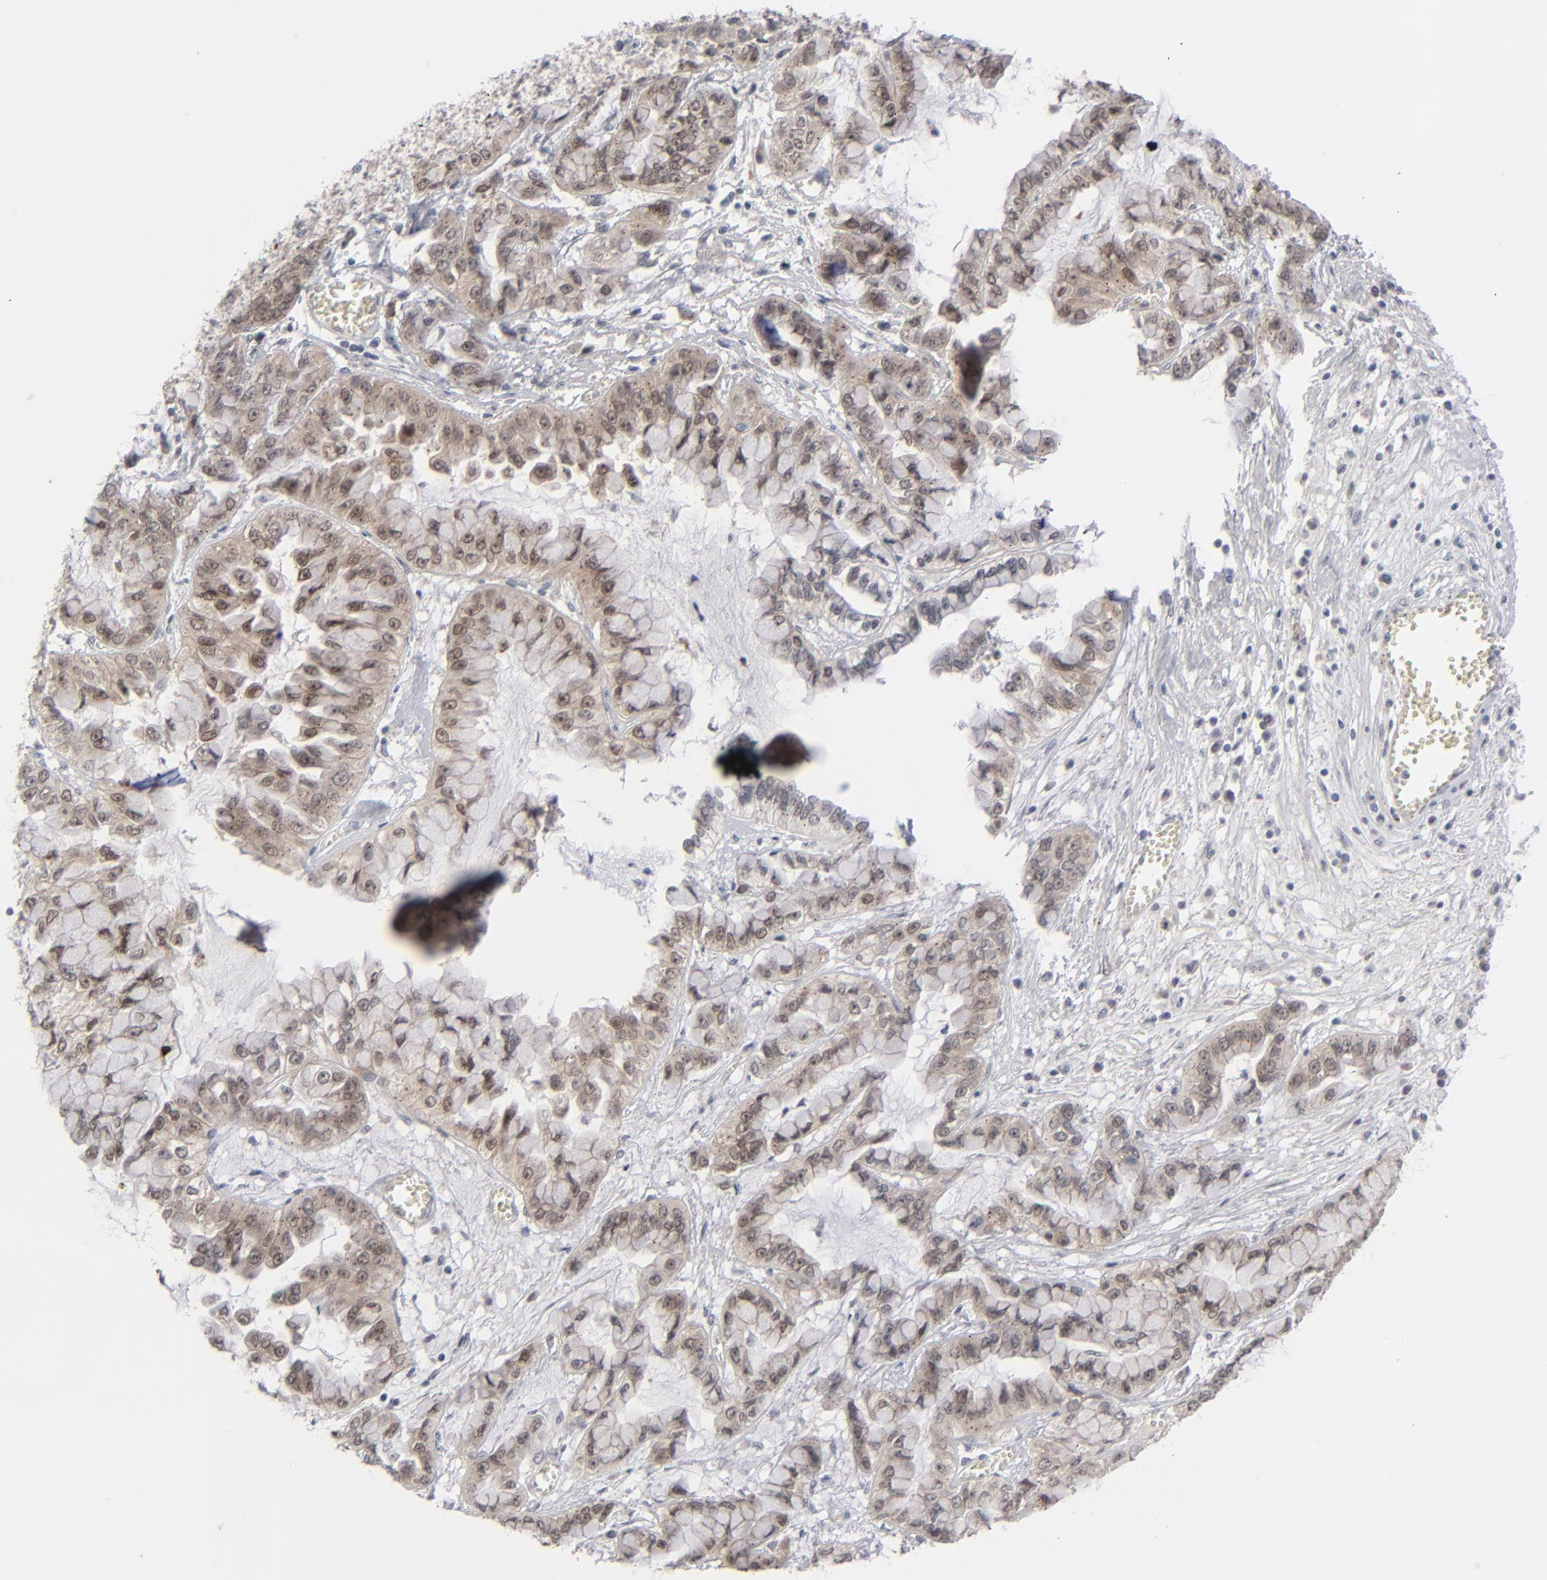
{"staining": {"intensity": "moderate", "quantity": ">75%", "location": "cytoplasmic/membranous"}, "tissue": "liver cancer", "cell_type": "Tumor cells", "image_type": "cancer", "snomed": [{"axis": "morphology", "description": "Cholangiocarcinoma"}, {"axis": "topography", "description": "Liver"}], "caption": "This image exhibits immunohistochemistry staining of cholangiocarcinoma (liver), with medium moderate cytoplasmic/membranous expression in approximately >75% of tumor cells.", "gene": "POF1B", "patient": {"sex": "female", "age": 79}}